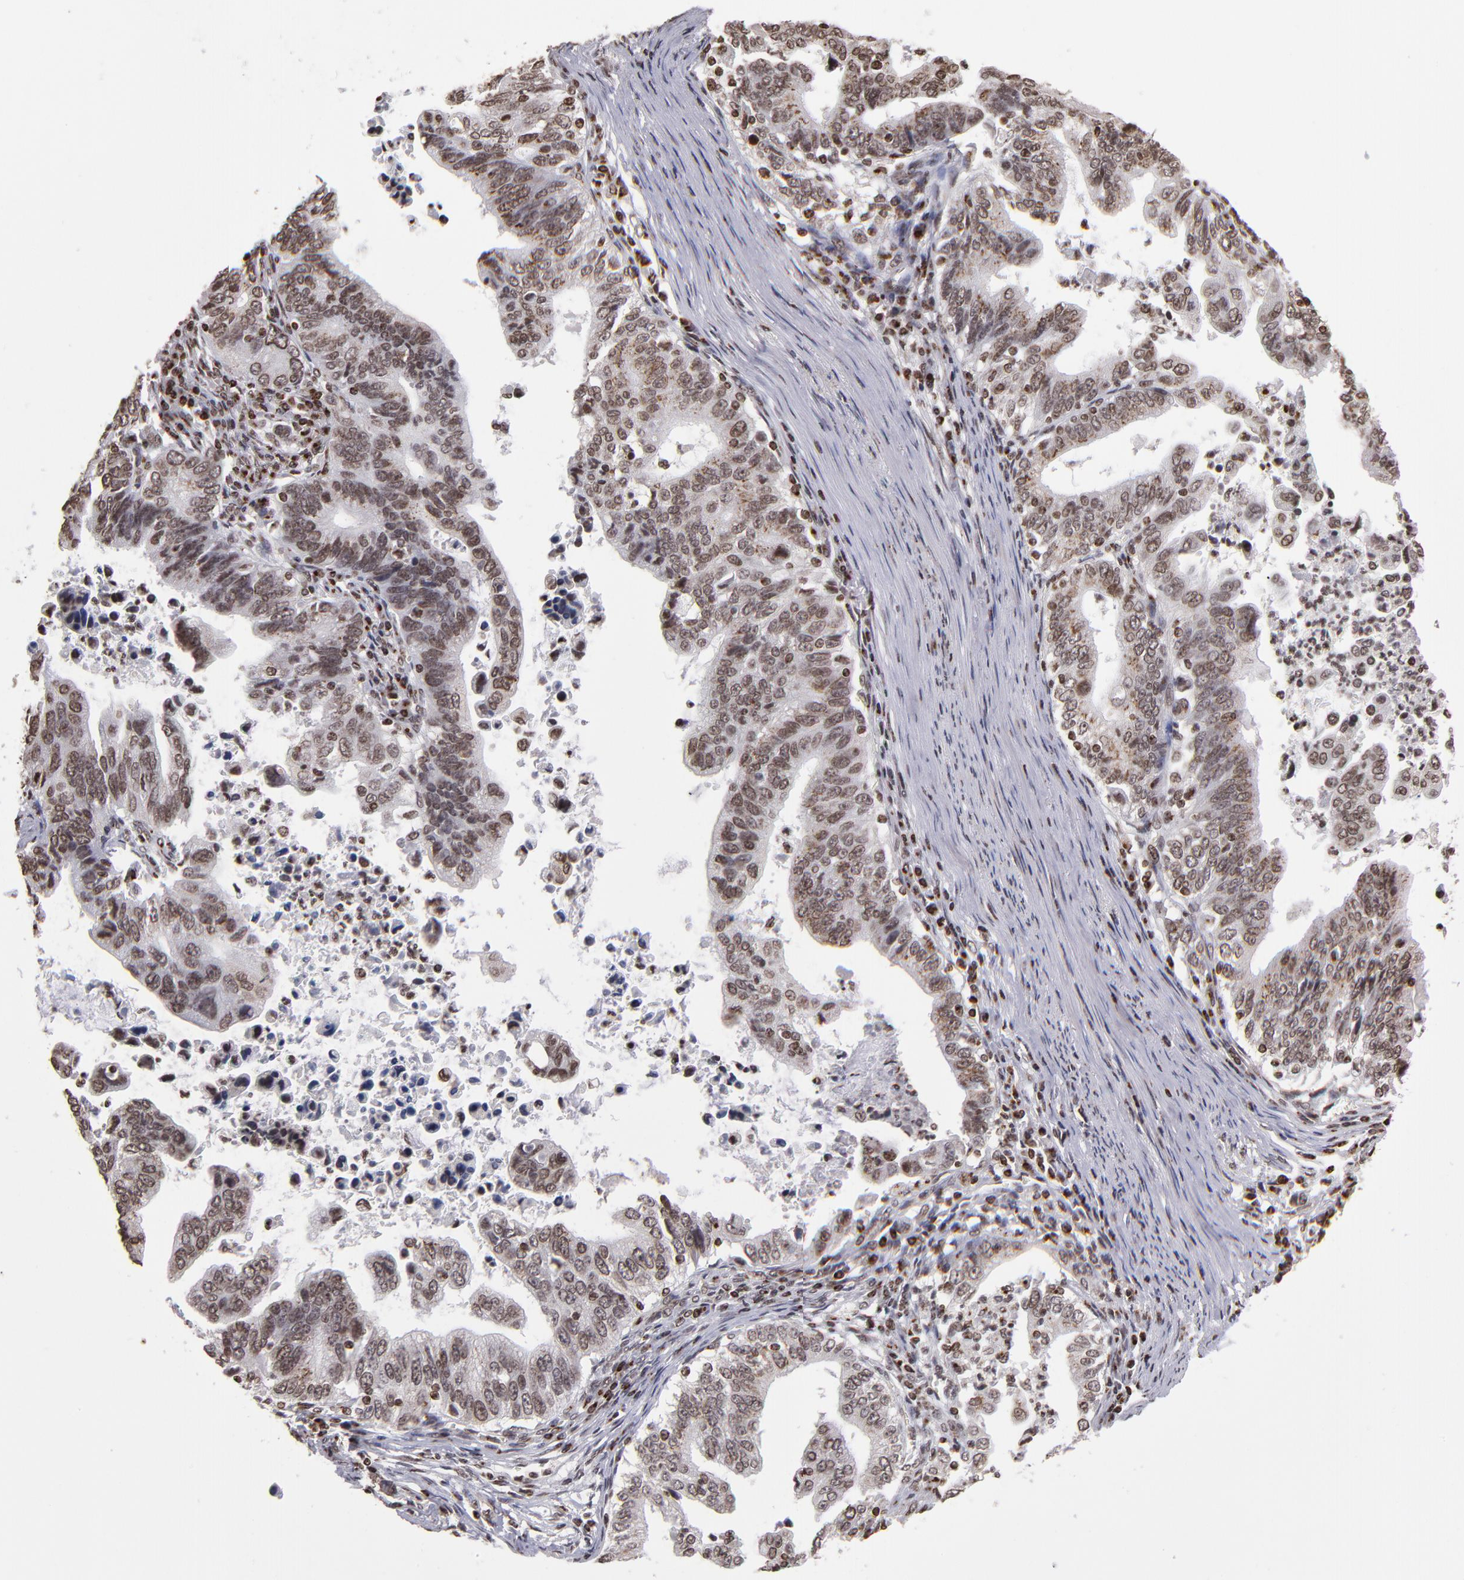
{"staining": {"intensity": "moderate", "quantity": ">75%", "location": "cytoplasmic/membranous,nuclear"}, "tissue": "stomach cancer", "cell_type": "Tumor cells", "image_type": "cancer", "snomed": [{"axis": "morphology", "description": "Adenocarcinoma, NOS"}, {"axis": "topography", "description": "Stomach, upper"}], "caption": "Human stomach adenocarcinoma stained for a protein (brown) reveals moderate cytoplasmic/membranous and nuclear positive staining in about >75% of tumor cells.", "gene": "CSDC2", "patient": {"sex": "female", "age": 50}}